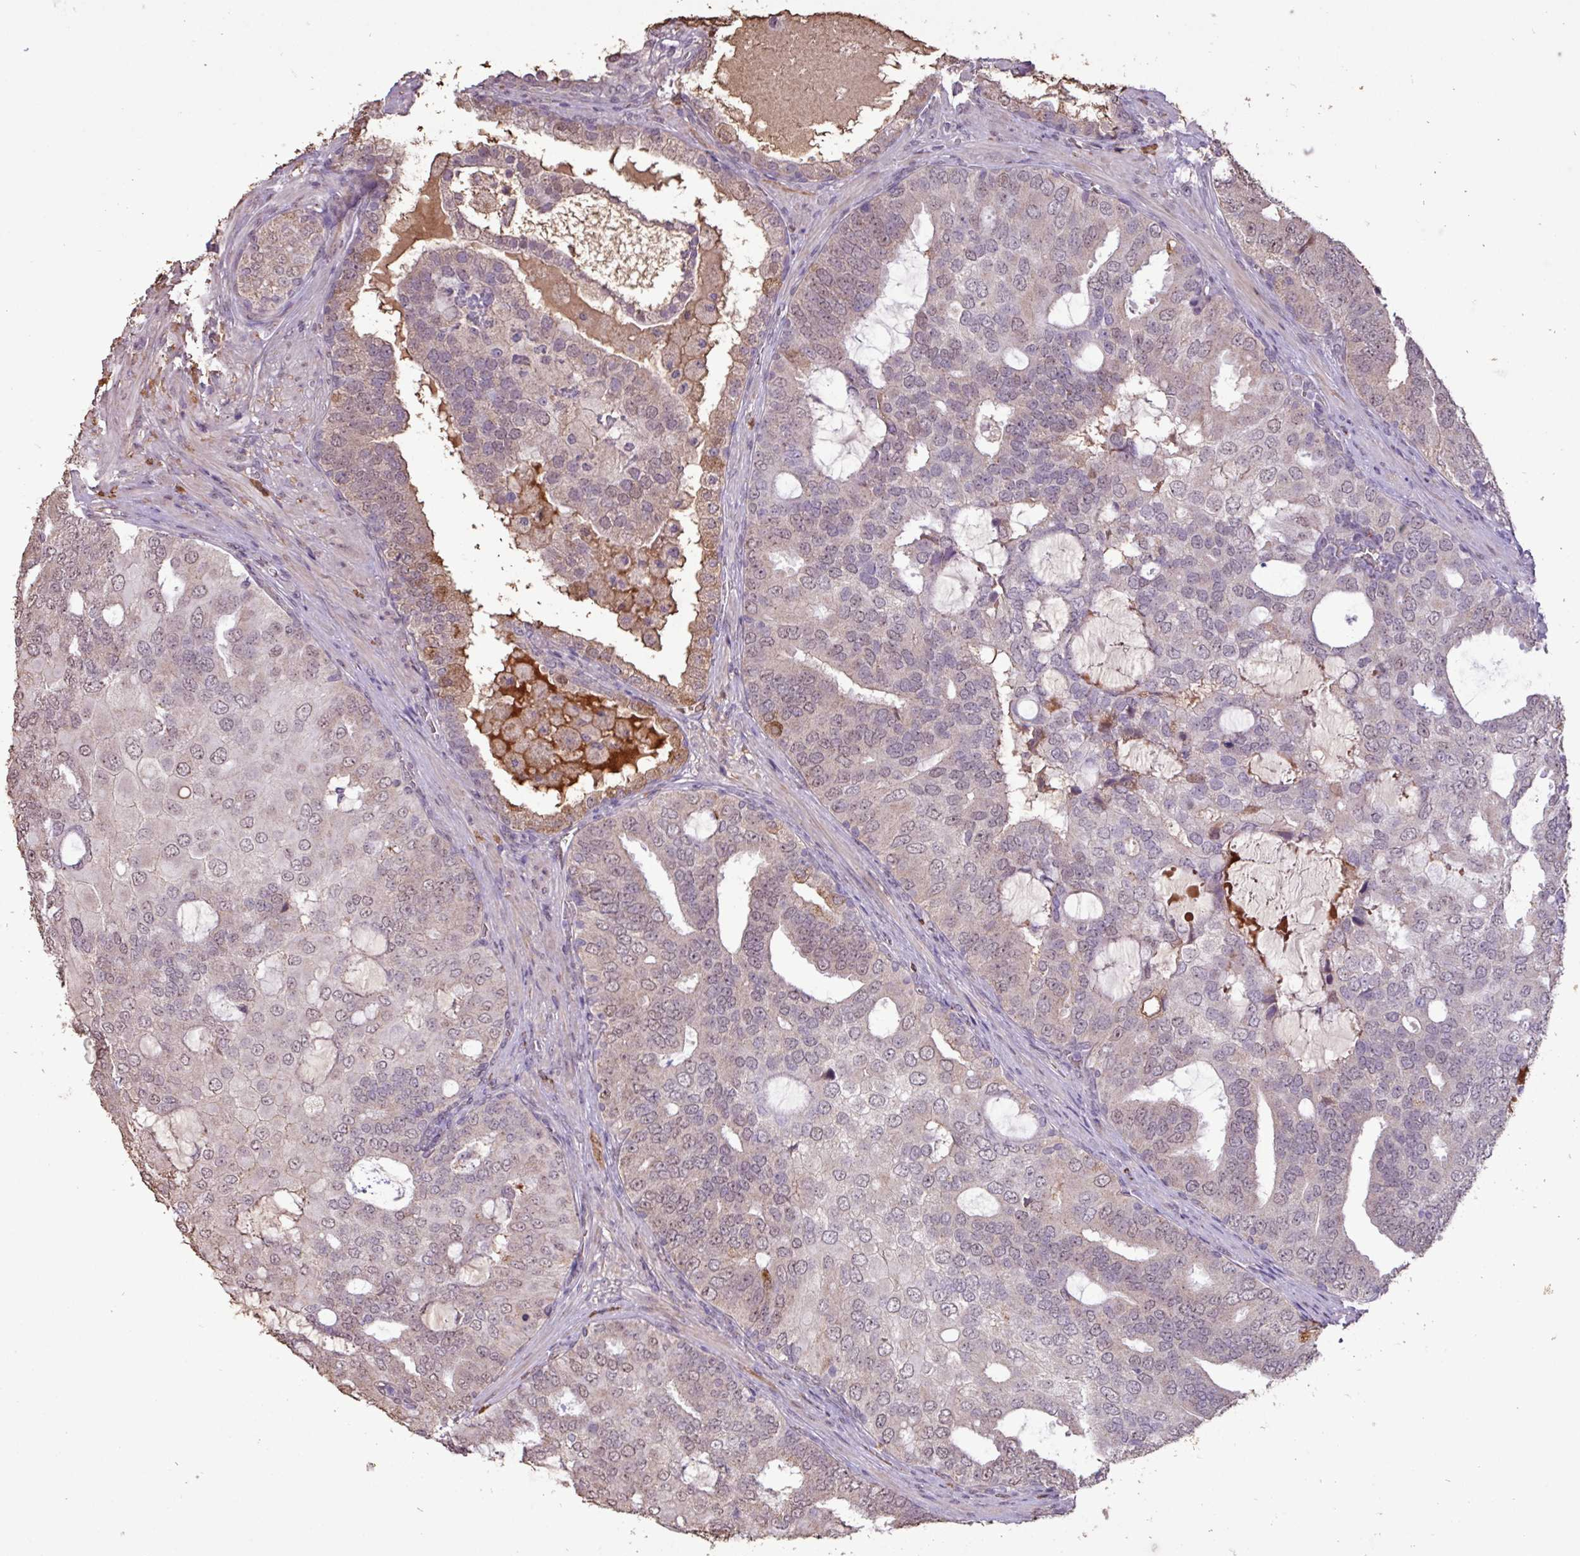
{"staining": {"intensity": "weak", "quantity": "<25%", "location": "cytoplasmic/membranous,nuclear"}, "tissue": "prostate cancer", "cell_type": "Tumor cells", "image_type": "cancer", "snomed": [{"axis": "morphology", "description": "Adenocarcinoma, High grade"}, {"axis": "topography", "description": "Prostate"}], "caption": "Photomicrograph shows no significant protein staining in tumor cells of prostate cancer (adenocarcinoma (high-grade)).", "gene": "L3MBTL3", "patient": {"sex": "male", "age": 55}}